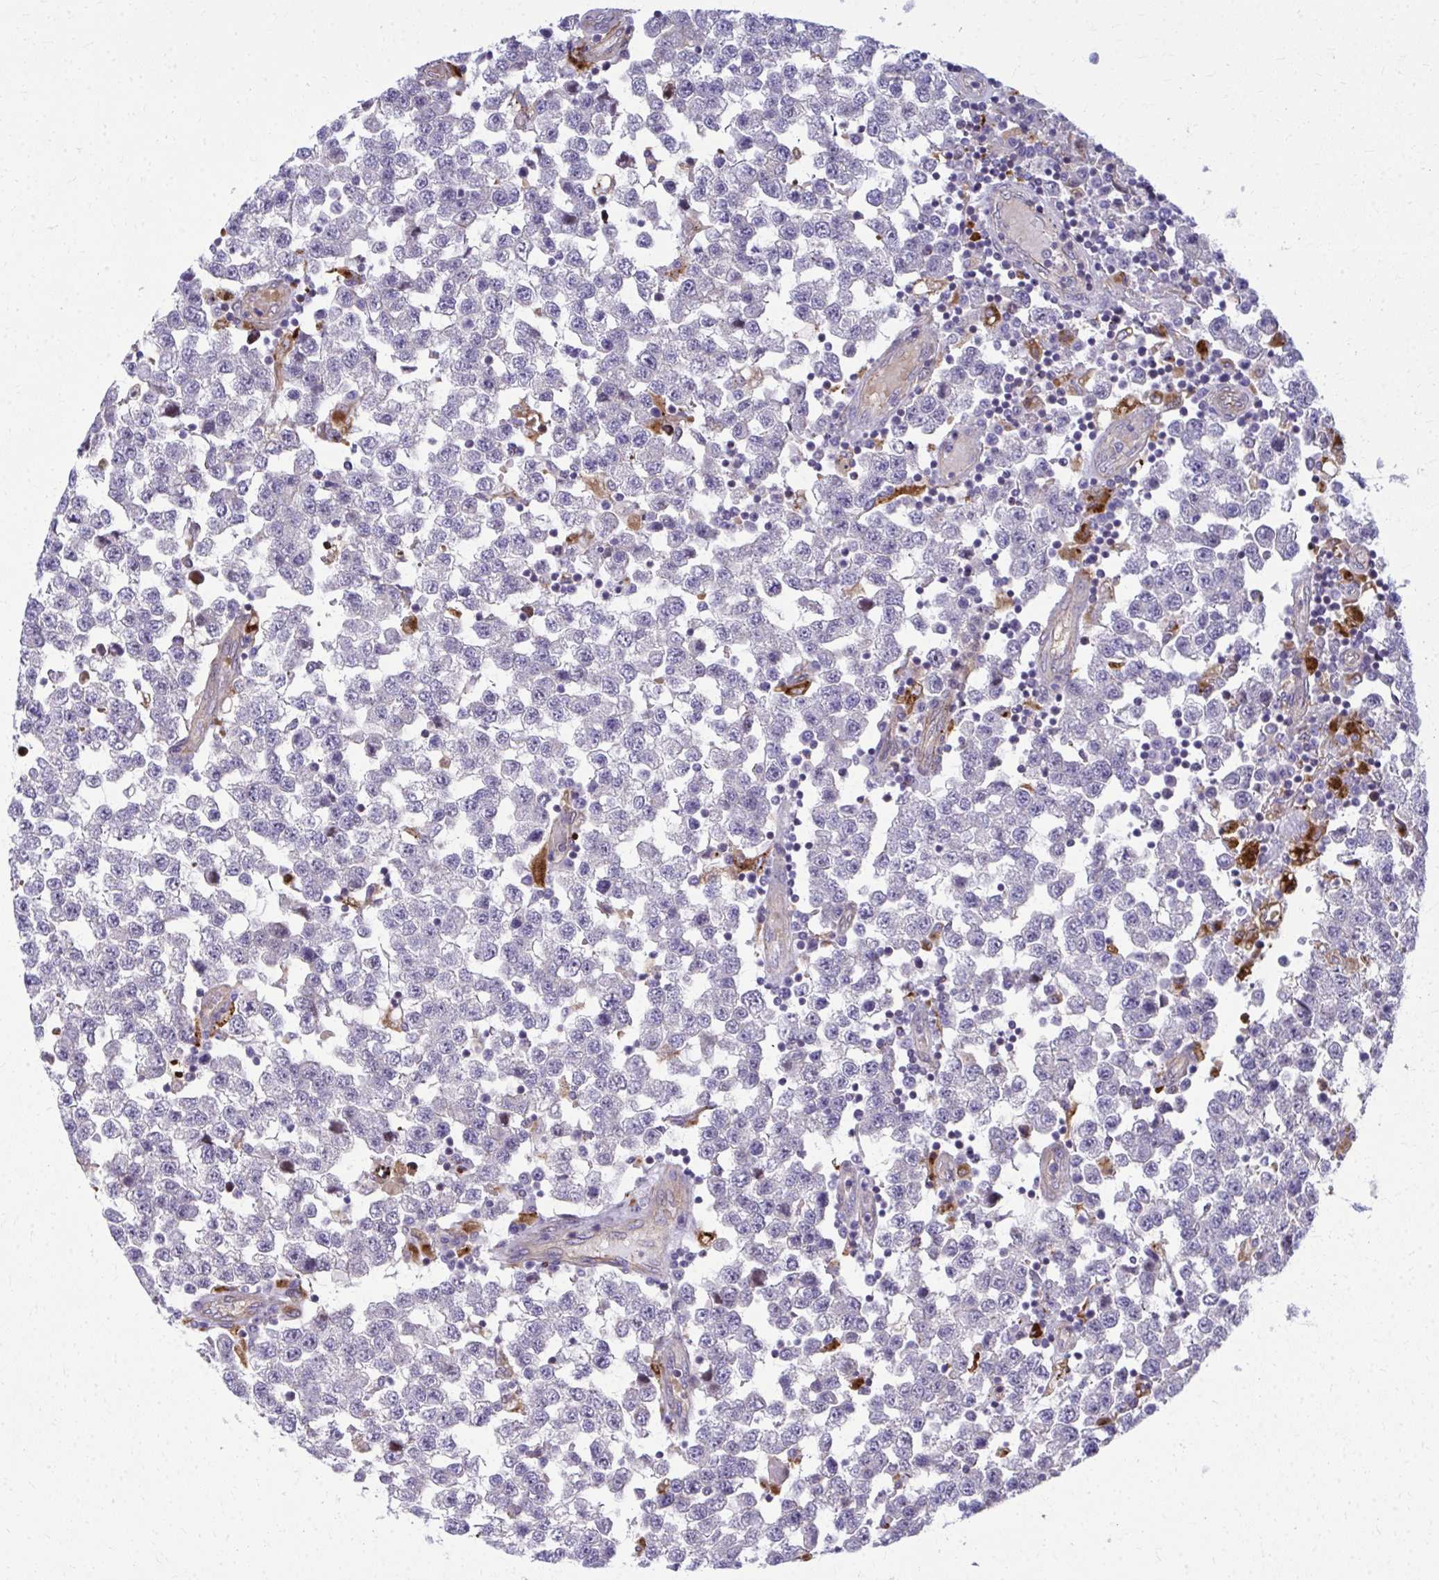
{"staining": {"intensity": "negative", "quantity": "none", "location": "none"}, "tissue": "testis cancer", "cell_type": "Tumor cells", "image_type": "cancer", "snomed": [{"axis": "morphology", "description": "Seminoma, NOS"}, {"axis": "topography", "description": "Testis"}], "caption": "Testis cancer was stained to show a protein in brown. There is no significant positivity in tumor cells.", "gene": "LRRC4B", "patient": {"sex": "male", "age": 34}}